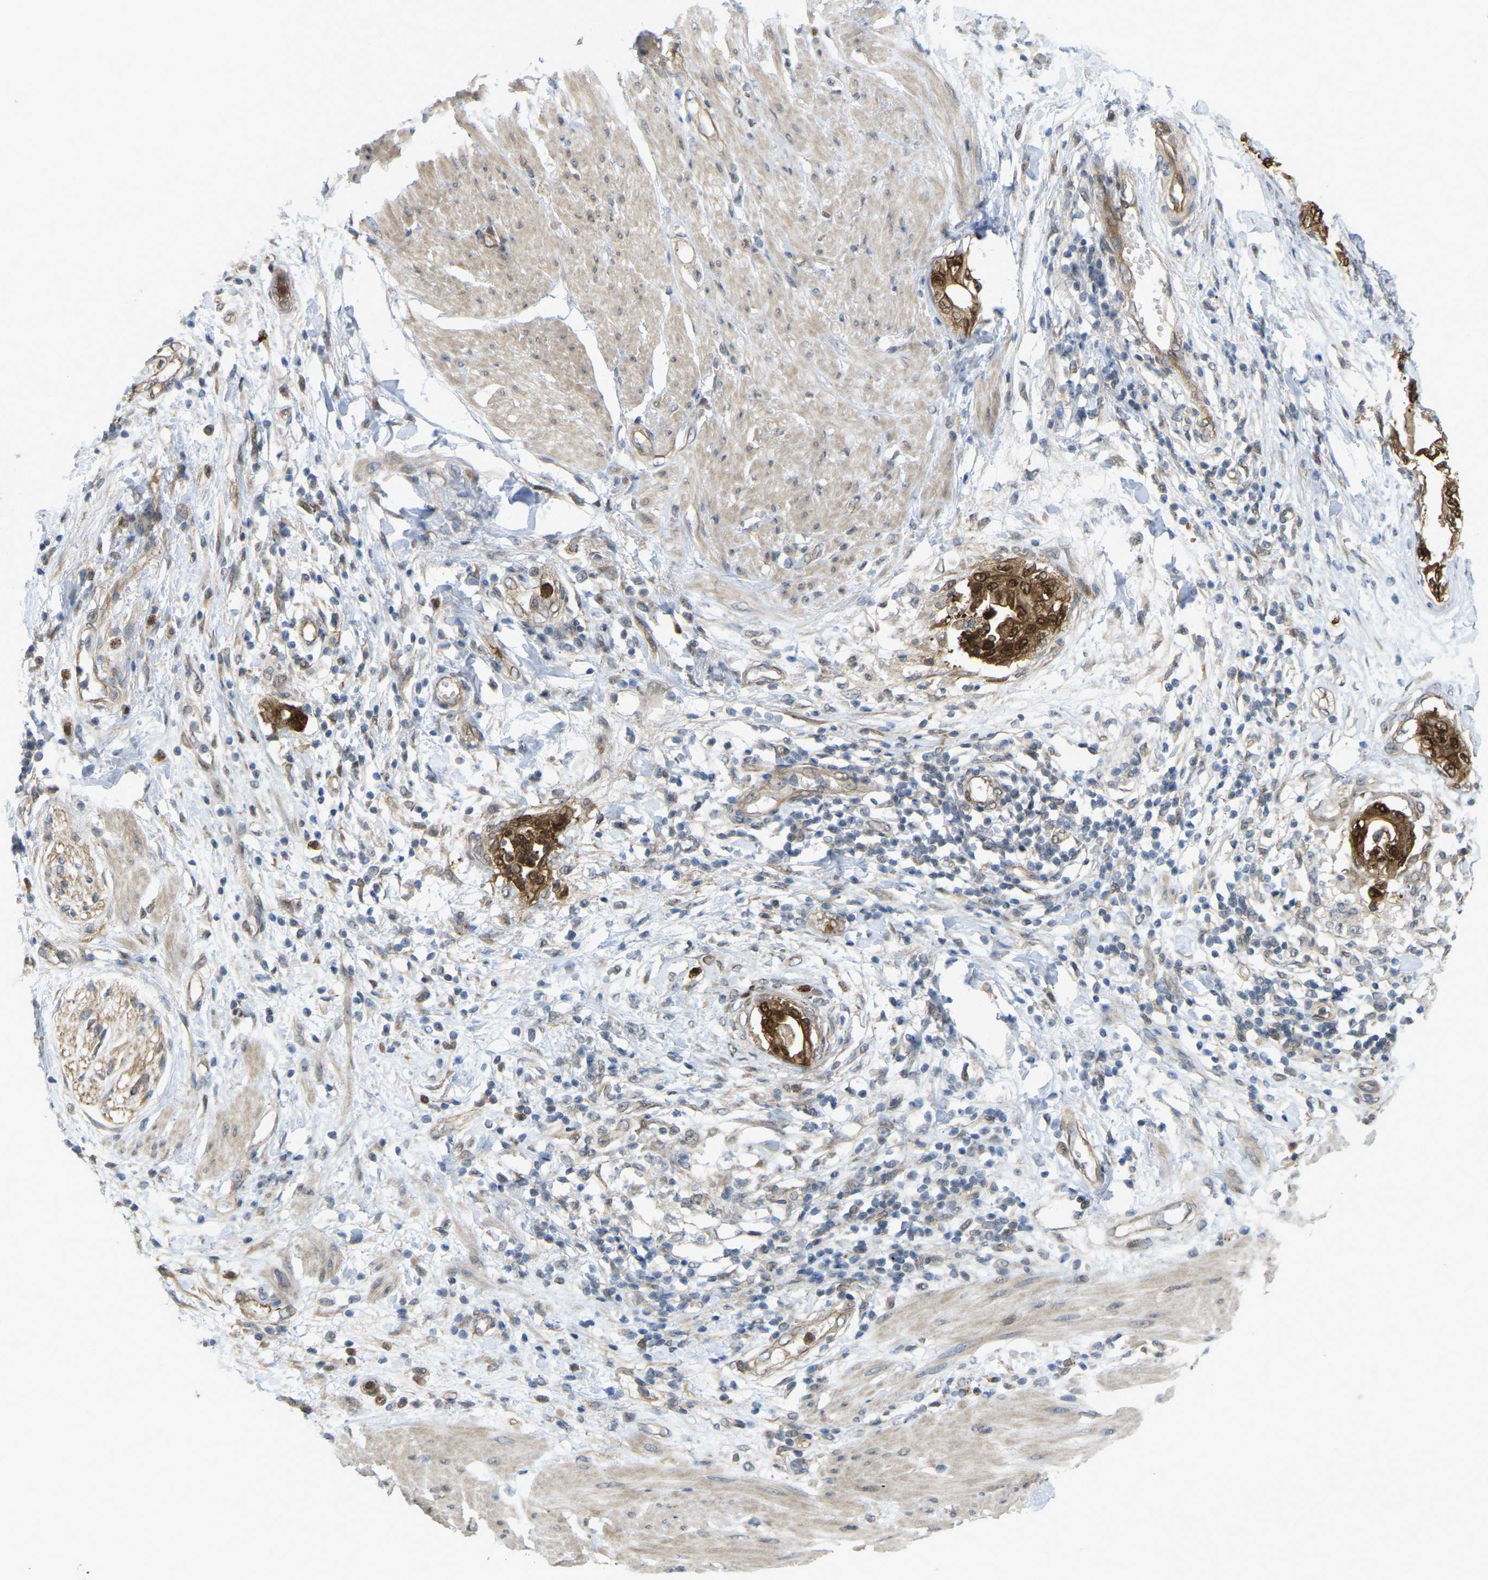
{"staining": {"intensity": "strong", "quantity": ">75%", "location": "cytoplasmic/membranous,nuclear"}, "tissue": "pancreatic cancer", "cell_type": "Tumor cells", "image_type": "cancer", "snomed": [{"axis": "morphology", "description": "Normal tissue, NOS"}, {"axis": "morphology", "description": "Adenocarcinoma, NOS"}, {"axis": "topography", "description": "Pancreas"}, {"axis": "topography", "description": "Duodenum"}], "caption": "Immunohistochemistry (IHC) (DAB) staining of pancreatic cancer reveals strong cytoplasmic/membranous and nuclear protein staining in approximately >75% of tumor cells. (IHC, brightfield microscopy, high magnification).", "gene": "SERPINB5", "patient": {"sex": "female", "age": 60}}